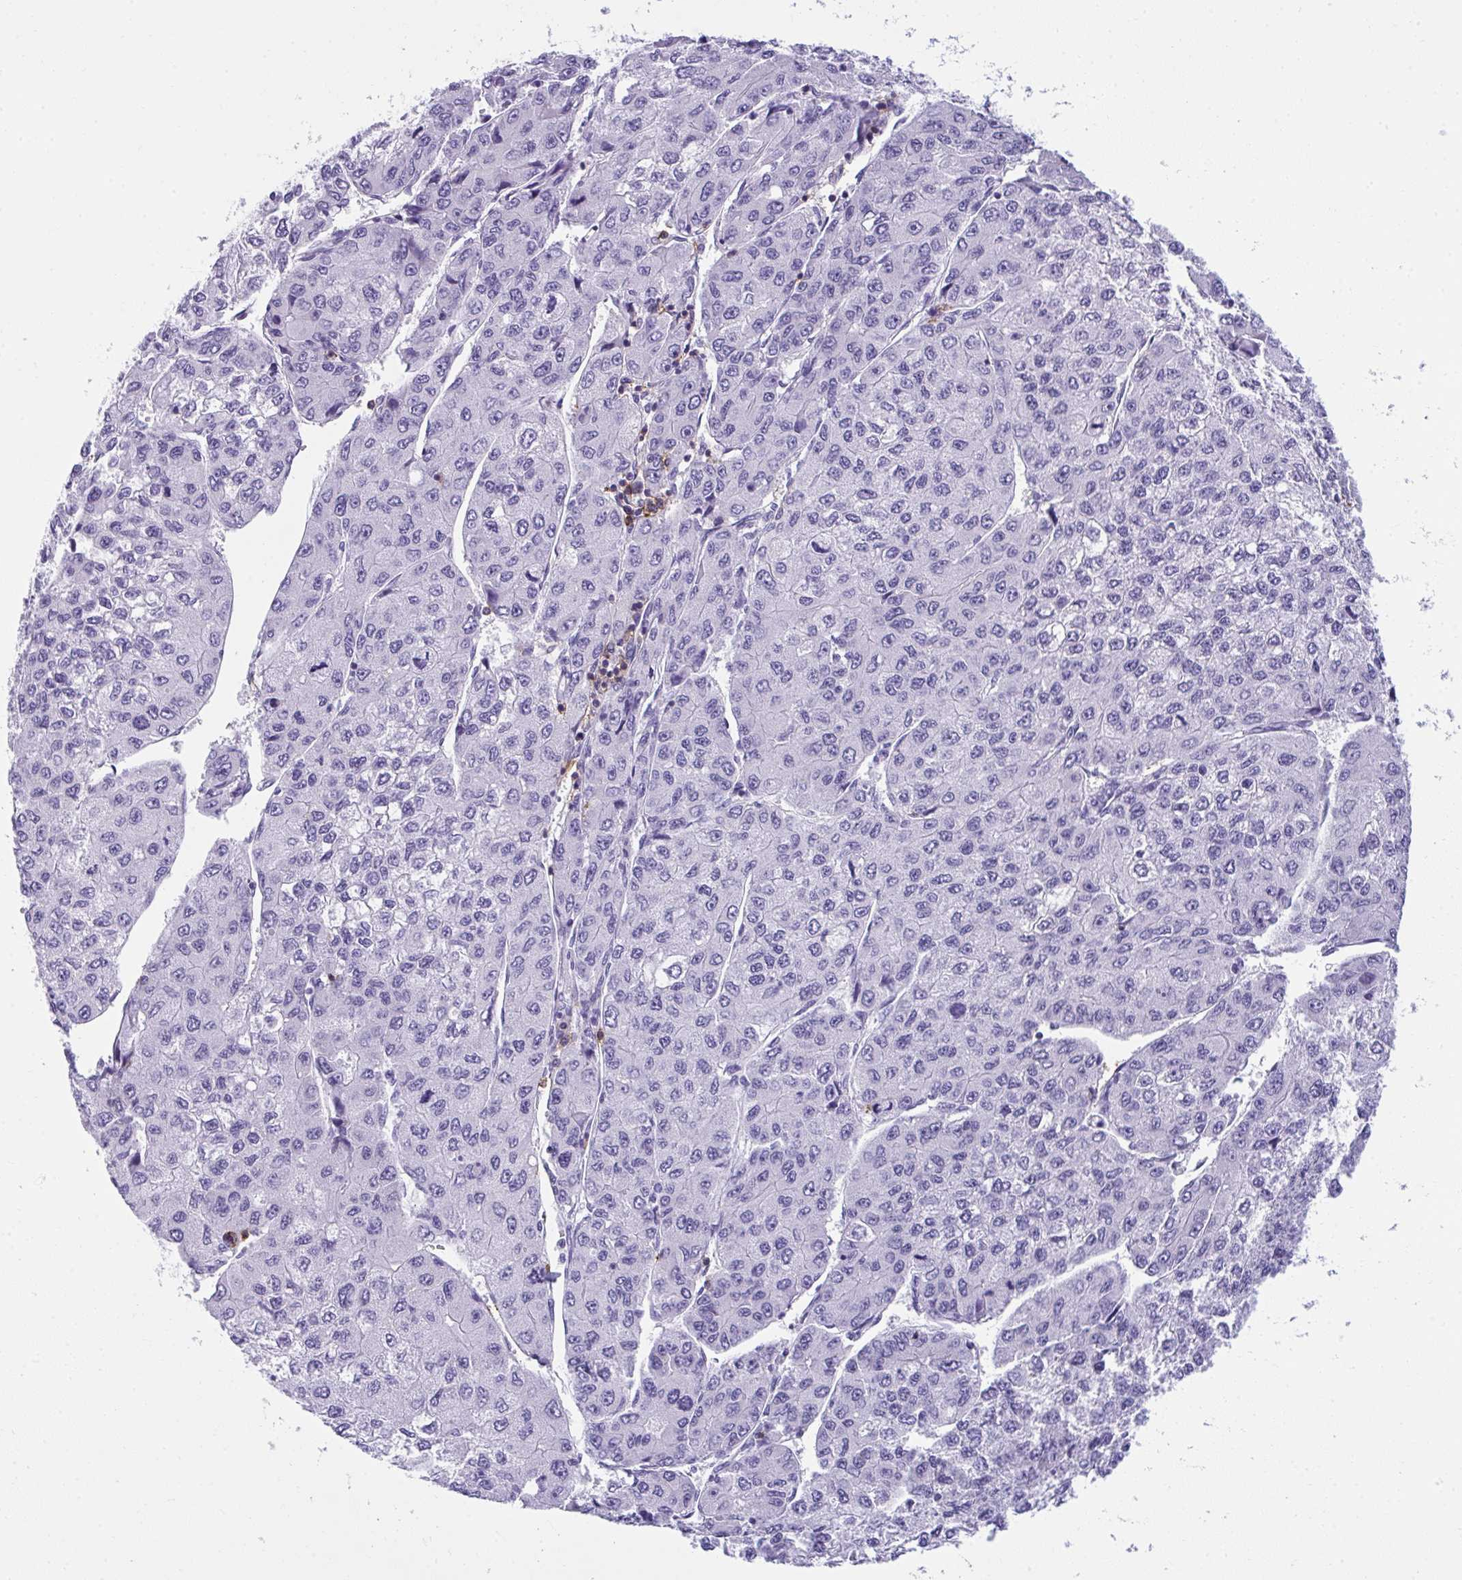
{"staining": {"intensity": "negative", "quantity": "none", "location": "none"}, "tissue": "liver cancer", "cell_type": "Tumor cells", "image_type": "cancer", "snomed": [{"axis": "morphology", "description": "Carcinoma, Hepatocellular, NOS"}, {"axis": "topography", "description": "Liver"}], "caption": "This image is of liver cancer stained with IHC to label a protein in brown with the nuclei are counter-stained blue. There is no expression in tumor cells.", "gene": "SPN", "patient": {"sex": "female", "age": 66}}